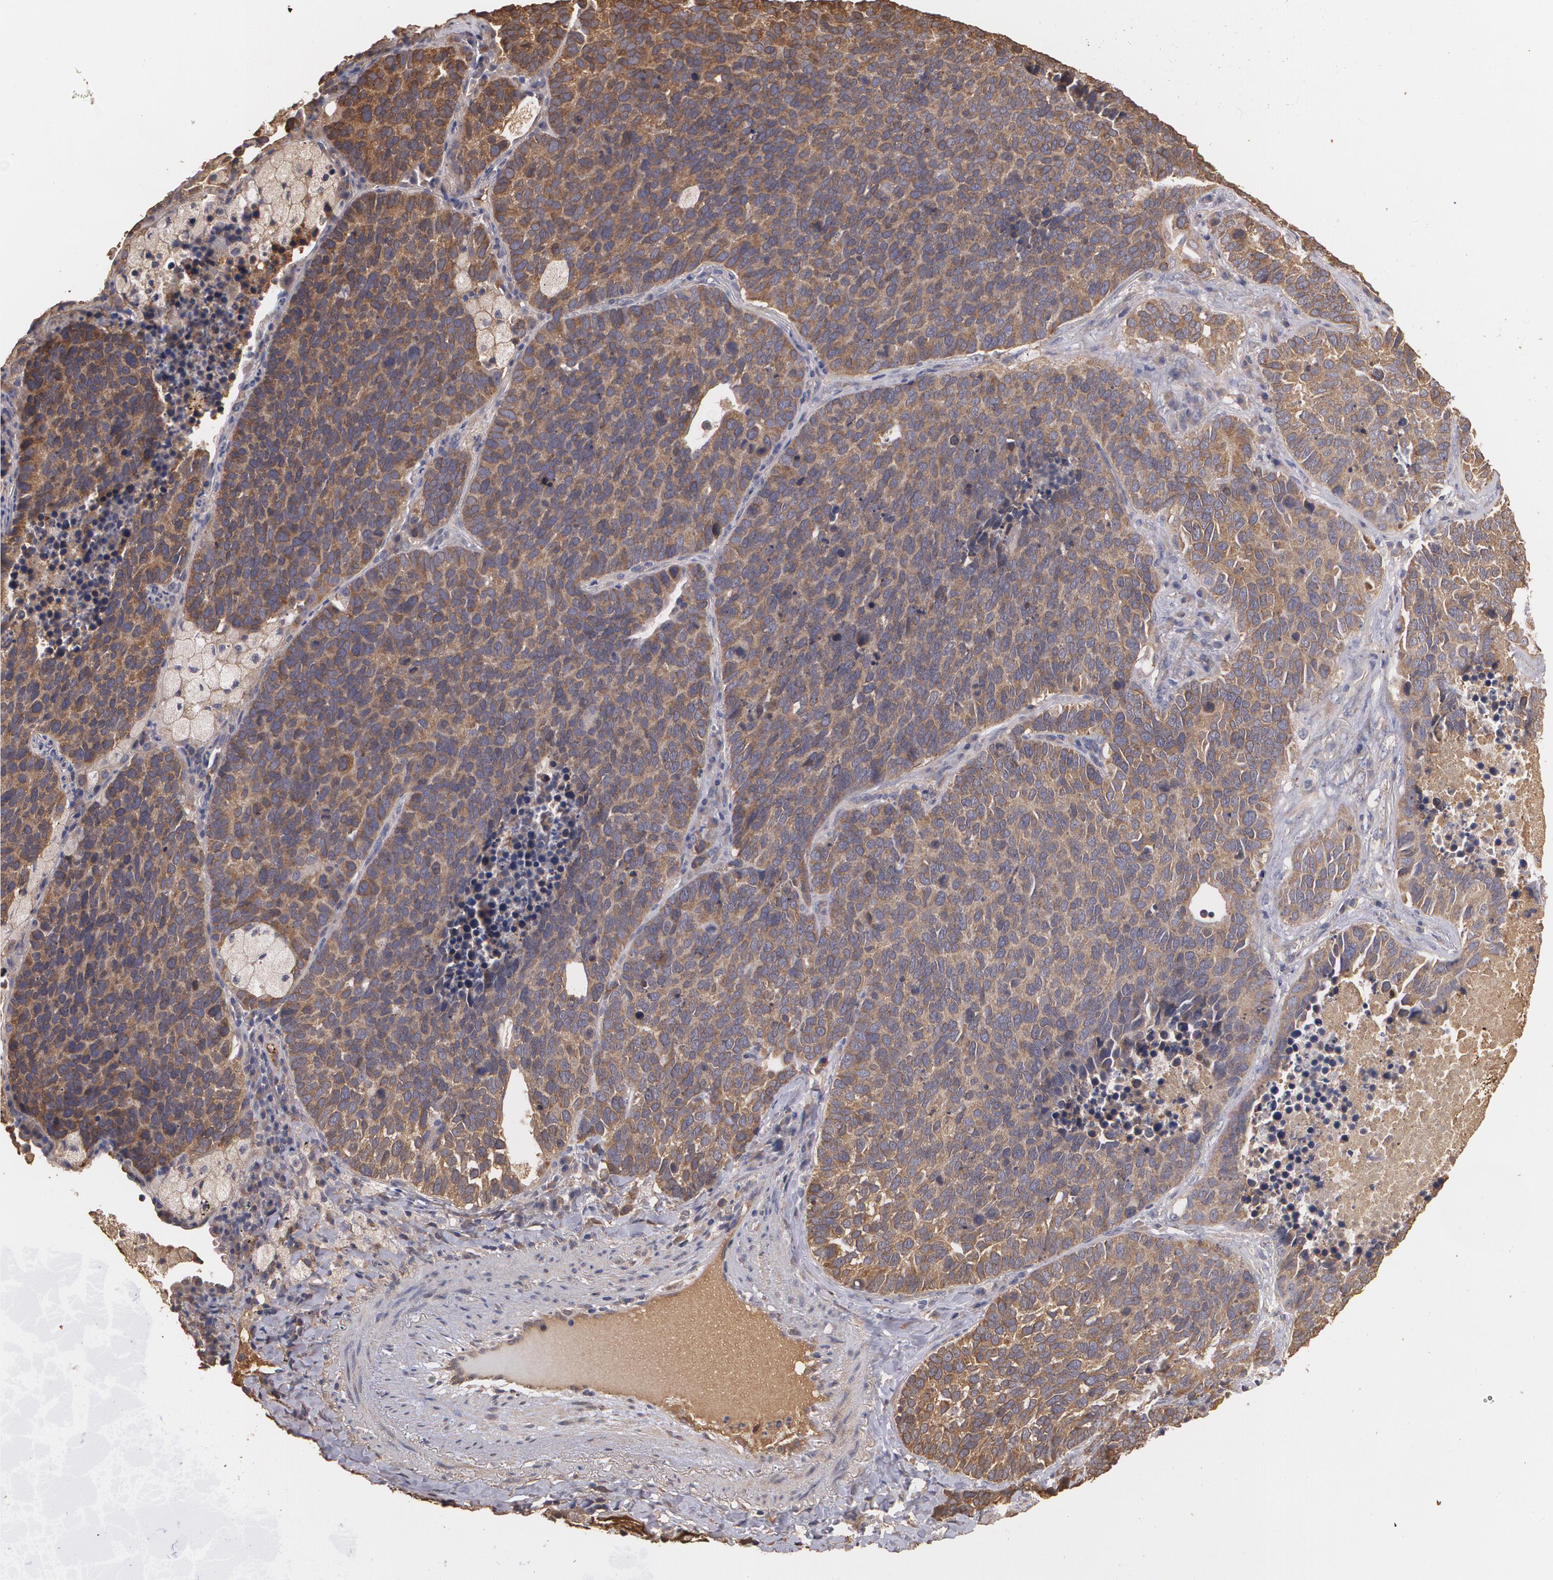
{"staining": {"intensity": "moderate", "quantity": ">75%", "location": "cytoplasmic/membranous"}, "tissue": "lung cancer", "cell_type": "Tumor cells", "image_type": "cancer", "snomed": [{"axis": "morphology", "description": "Neoplasm, malignant, NOS"}, {"axis": "topography", "description": "Lung"}], "caption": "Moderate cytoplasmic/membranous staining is seen in about >75% of tumor cells in lung cancer.", "gene": "PON1", "patient": {"sex": "female", "age": 75}}